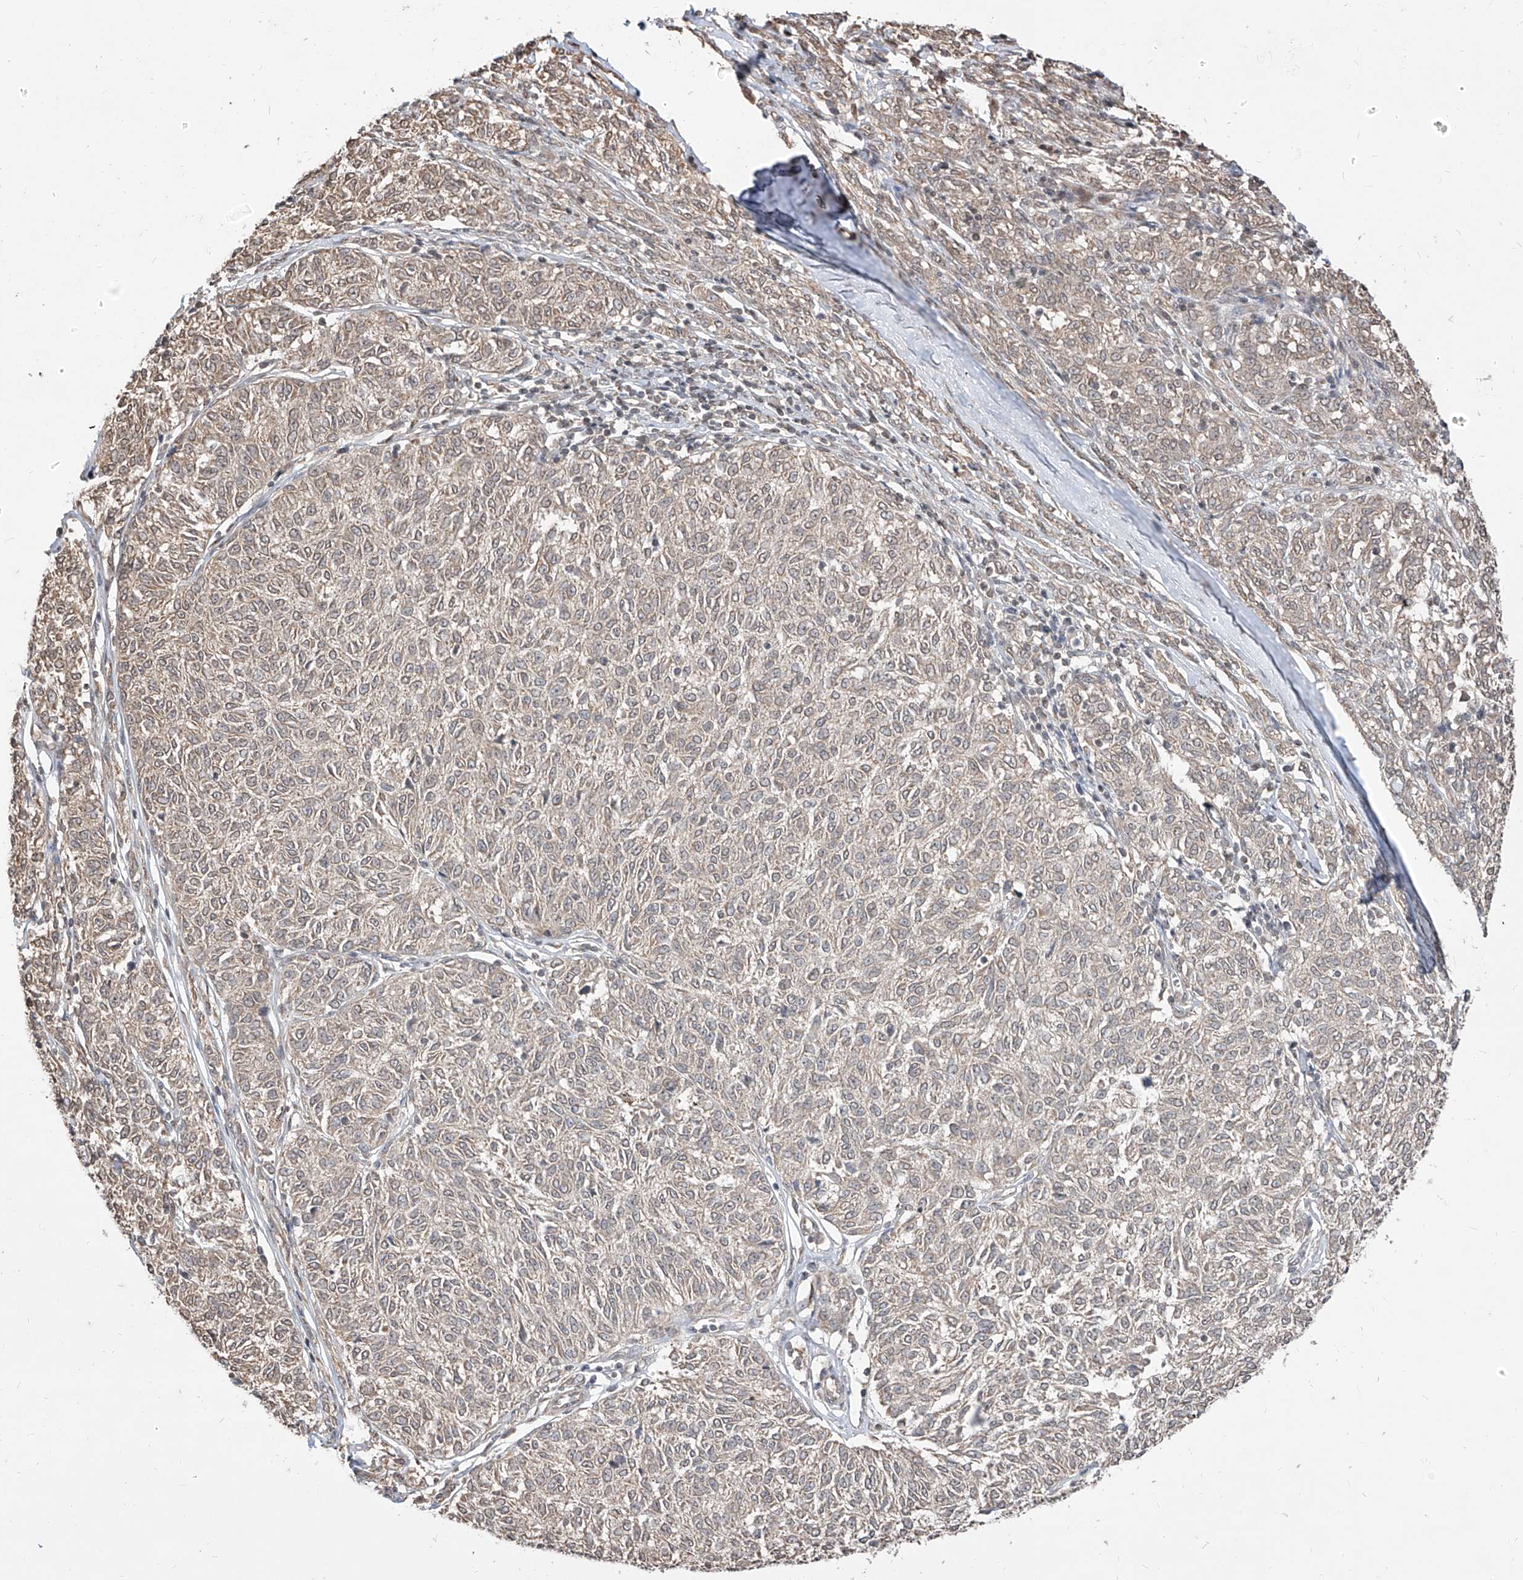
{"staining": {"intensity": "weak", "quantity": ">75%", "location": "cytoplasmic/membranous"}, "tissue": "melanoma", "cell_type": "Tumor cells", "image_type": "cancer", "snomed": [{"axis": "morphology", "description": "Malignant melanoma, NOS"}, {"axis": "topography", "description": "Skin"}], "caption": "Immunohistochemistry (IHC) histopathology image of melanoma stained for a protein (brown), which reveals low levels of weak cytoplasmic/membranous positivity in approximately >75% of tumor cells.", "gene": "C8orf82", "patient": {"sex": "female", "age": 72}}